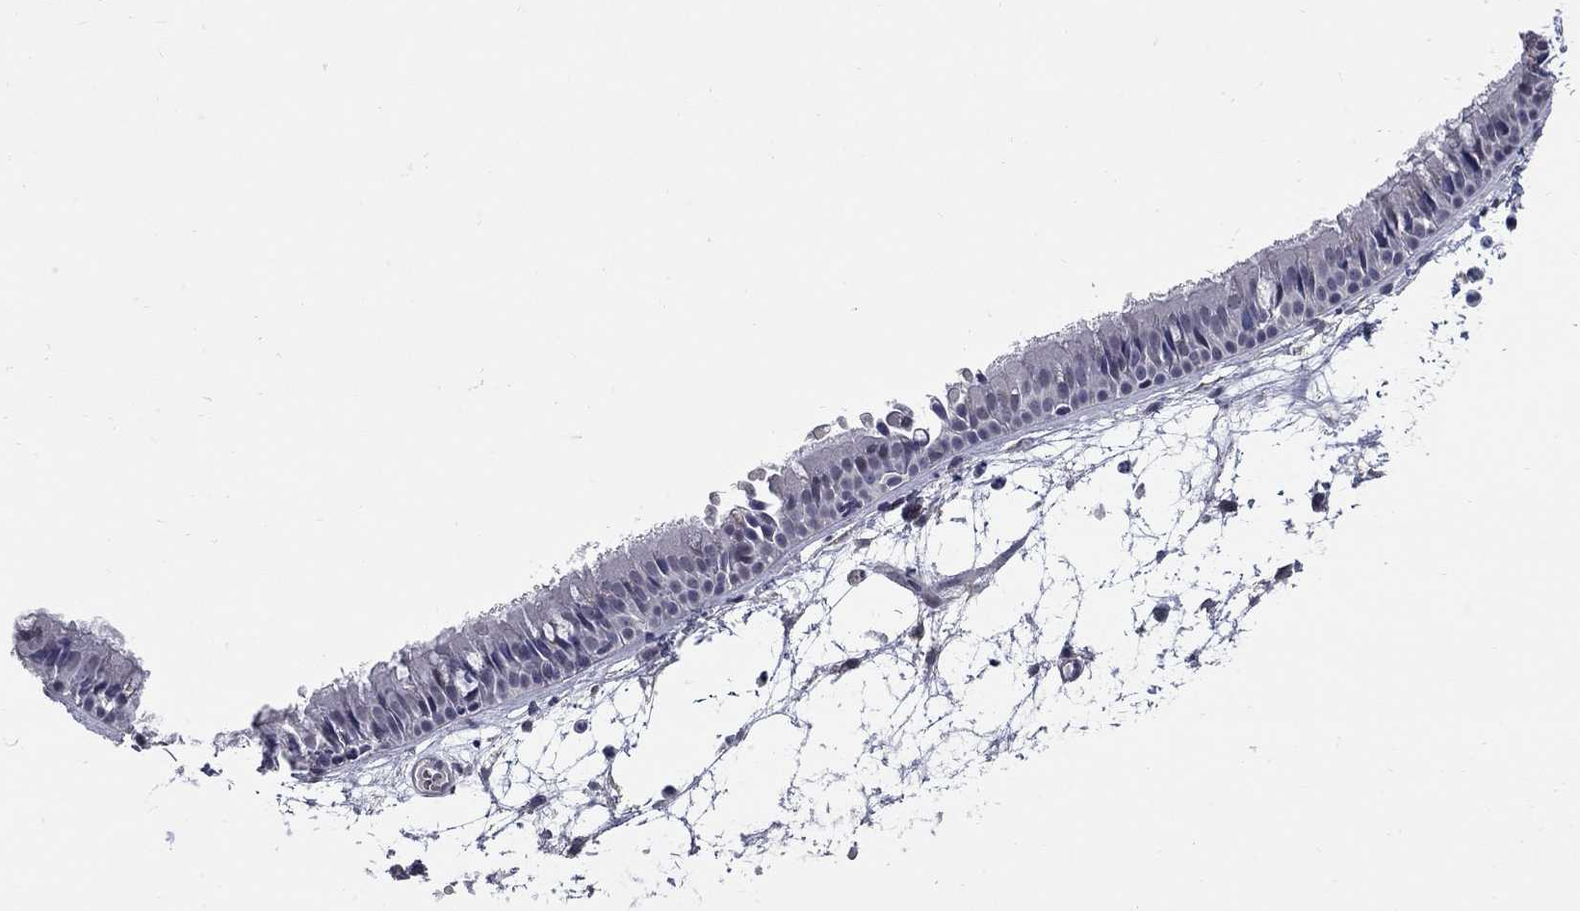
{"staining": {"intensity": "negative", "quantity": "none", "location": "none"}, "tissue": "nasopharynx", "cell_type": "Respiratory epithelial cells", "image_type": "normal", "snomed": [{"axis": "morphology", "description": "Normal tissue, NOS"}, {"axis": "topography", "description": "Nasopharynx"}], "caption": "A high-resolution histopathology image shows immunohistochemistry (IHC) staining of benign nasopharynx, which shows no significant staining in respiratory epithelial cells.", "gene": "HTR4", "patient": {"sex": "male", "age": 31}}